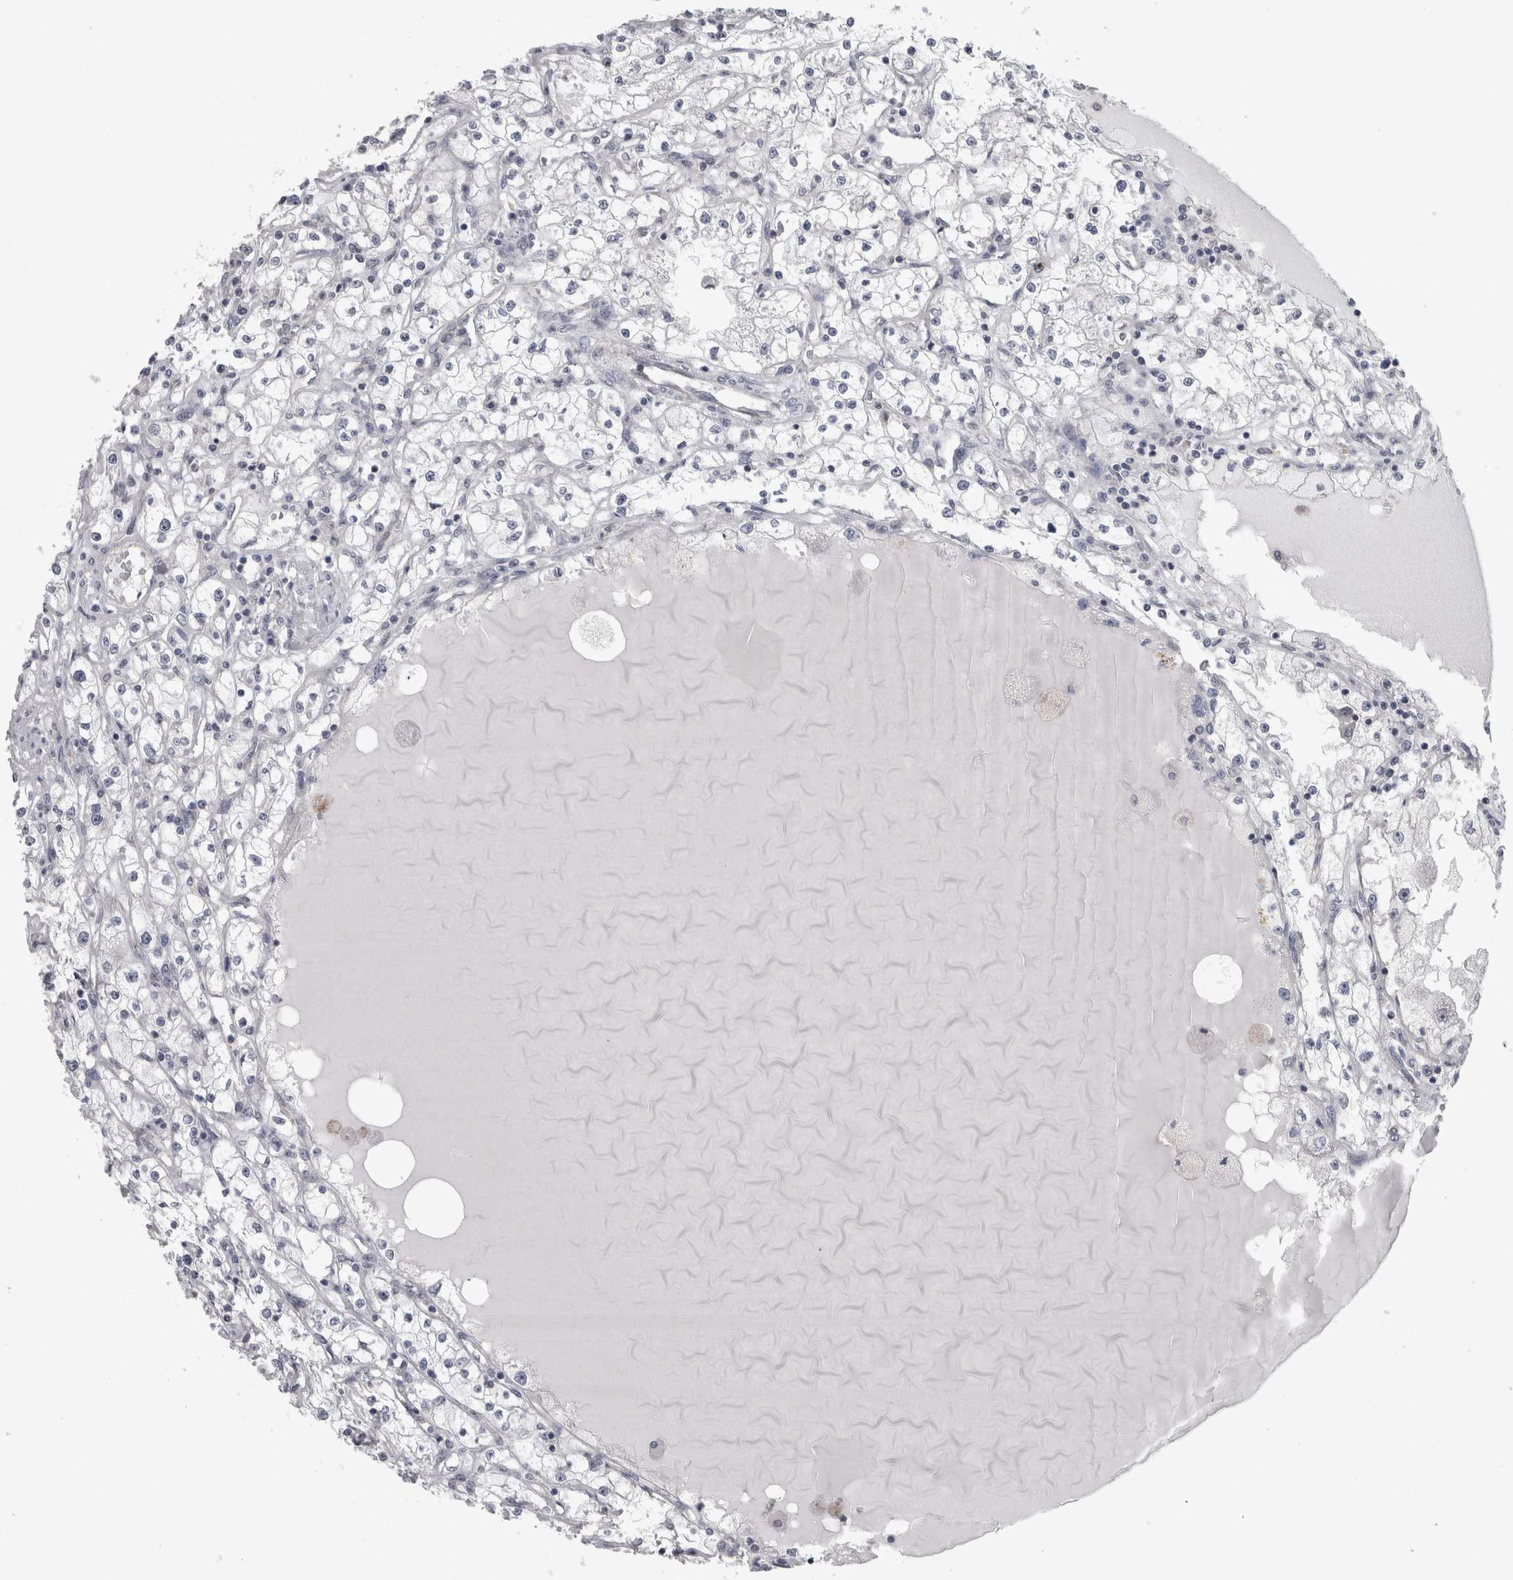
{"staining": {"intensity": "negative", "quantity": "none", "location": "none"}, "tissue": "renal cancer", "cell_type": "Tumor cells", "image_type": "cancer", "snomed": [{"axis": "morphology", "description": "Adenocarcinoma, NOS"}, {"axis": "topography", "description": "Kidney"}], "caption": "Renal adenocarcinoma was stained to show a protein in brown. There is no significant staining in tumor cells. Brightfield microscopy of immunohistochemistry stained with DAB (brown) and hematoxylin (blue), captured at high magnification.", "gene": "PRRC2C", "patient": {"sex": "male", "age": 56}}